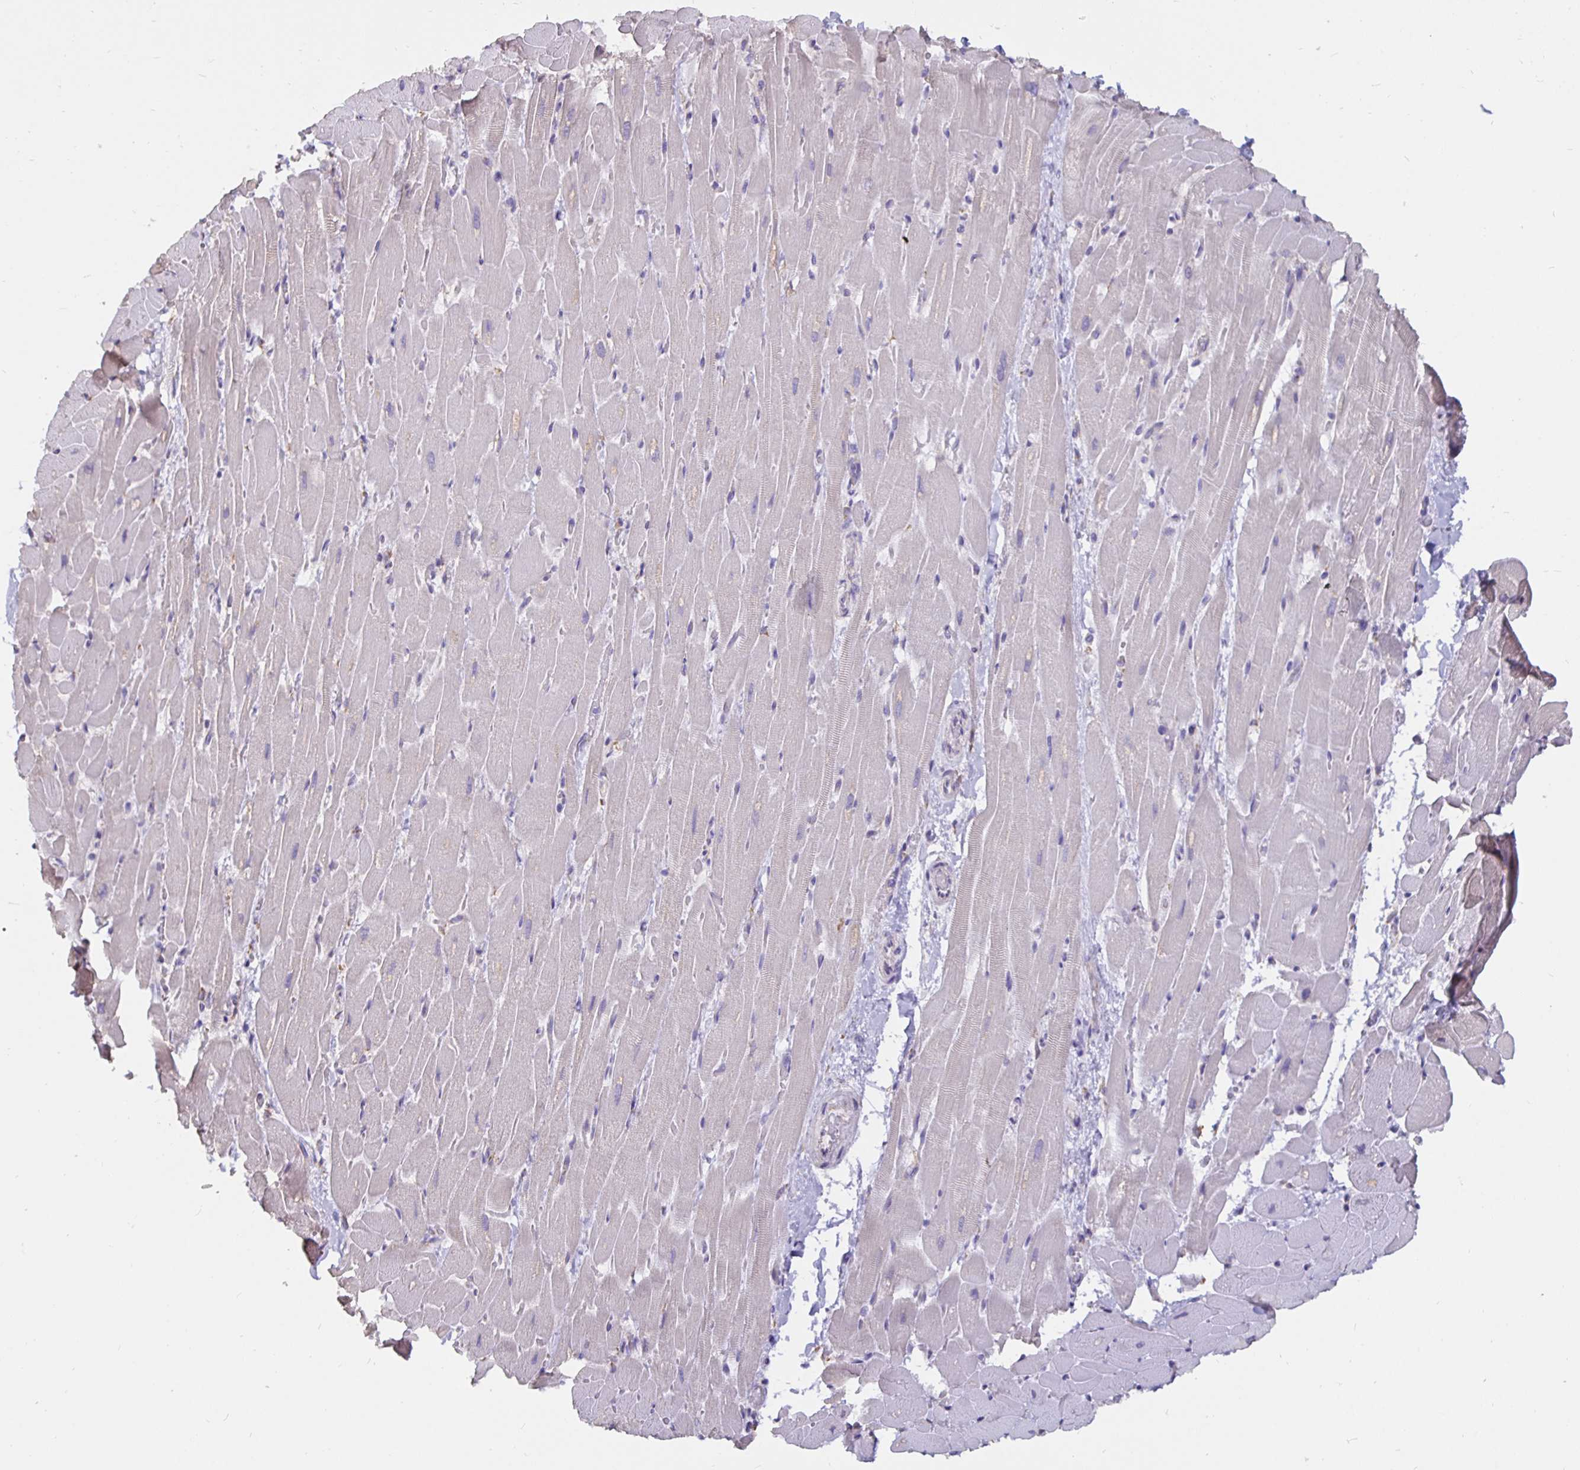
{"staining": {"intensity": "negative", "quantity": "none", "location": "none"}, "tissue": "heart muscle", "cell_type": "Cardiomyocytes", "image_type": "normal", "snomed": [{"axis": "morphology", "description": "Normal tissue, NOS"}, {"axis": "topography", "description": "Heart"}], "caption": "High power microscopy micrograph of an IHC histopathology image of normal heart muscle, revealing no significant positivity in cardiomyocytes. (IHC, brightfield microscopy, high magnification).", "gene": "DNAI2", "patient": {"sex": "male", "age": 37}}